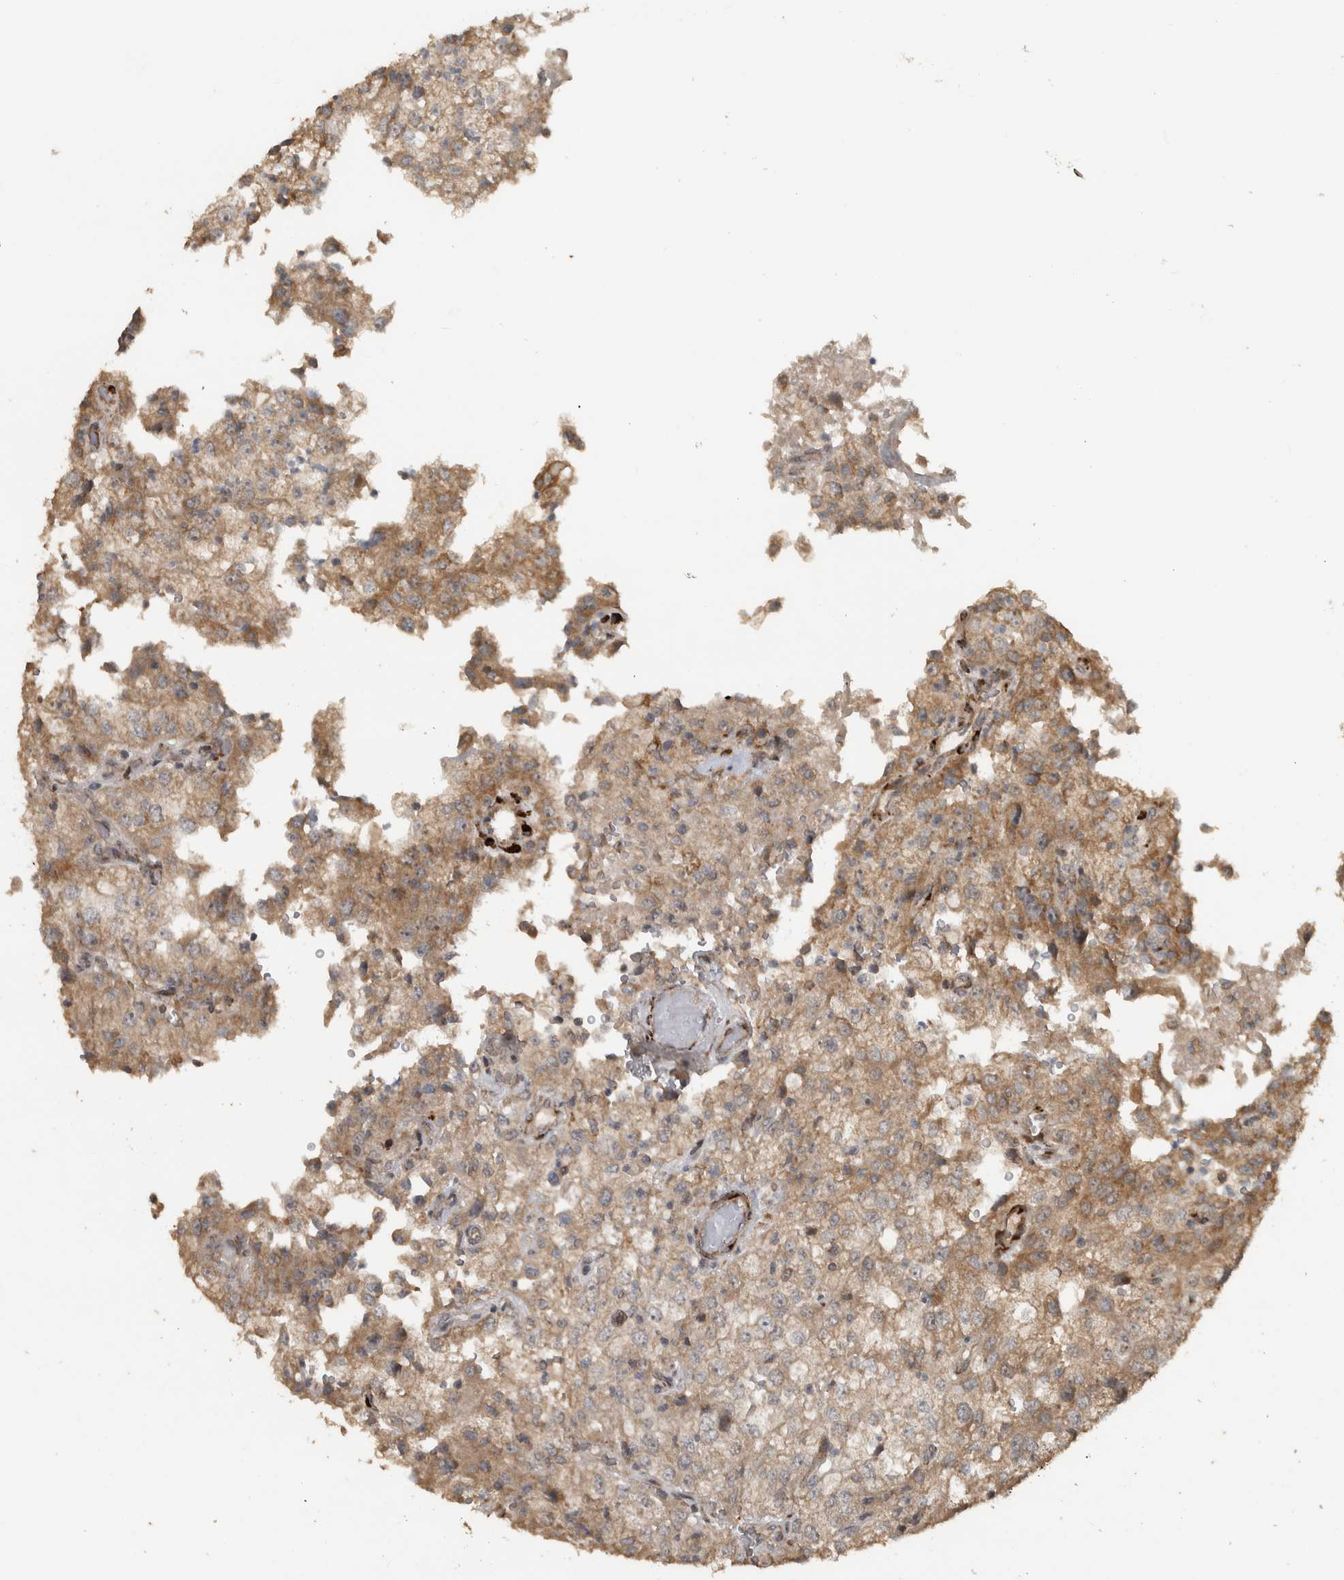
{"staining": {"intensity": "moderate", "quantity": "<25%", "location": "cytoplasmic/membranous"}, "tissue": "renal cancer", "cell_type": "Tumor cells", "image_type": "cancer", "snomed": [{"axis": "morphology", "description": "Adenocarcinoma, NOS"}, {"axis": "topography", "description": "Kidney"}], "caption": "IHC photomicrograph of renal adenocarcinoma stained for a protein (brown), which demonstrates low levels of moderate cytoplasmic/membranous positivity in approximately <25% of tumor cells.", "gene": "ERAL1", "patient": {"sex": "female", "age": 54}}